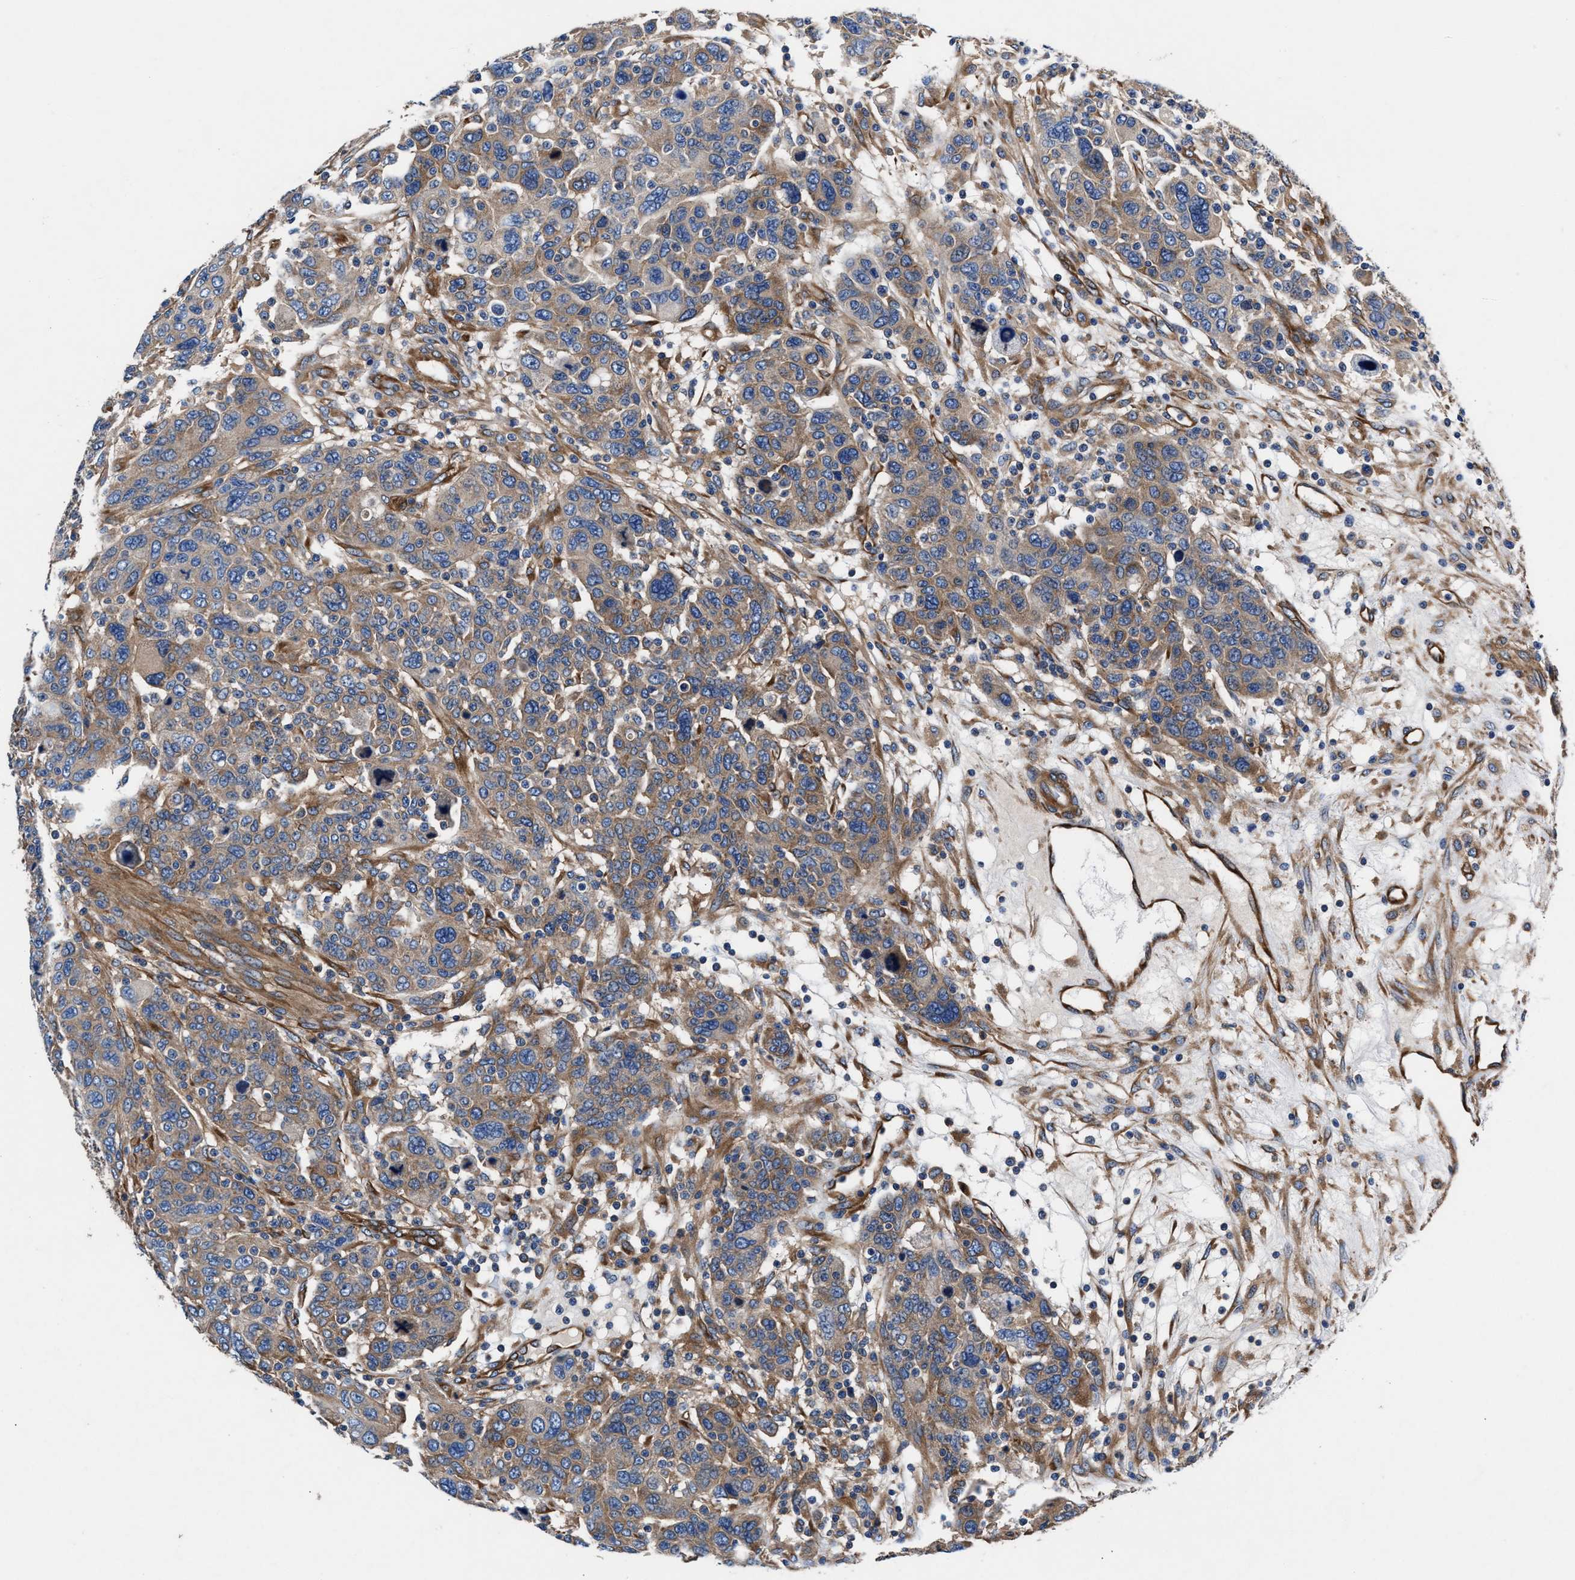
{"staining": {"intensity": "moderate", "quantity": "<25%", "location": "cytoplasmic/membranous"}, "tissue": "breast cancer", "cell_type": "Tumor cells", "image_type": "cancer", "snomed": [{"axis": "morphology", "description": "Duct carcinoma"}, {"axis": "topography", "description": "Breast"}], "caption": "Brown immunohistochemical staining in breast cancer shows moderate cytoplasmic/membranous staining in approximately <25% of tumor cells.", "gene": "SH3GL1", "patient": {"sex": "female", "age": 37}}